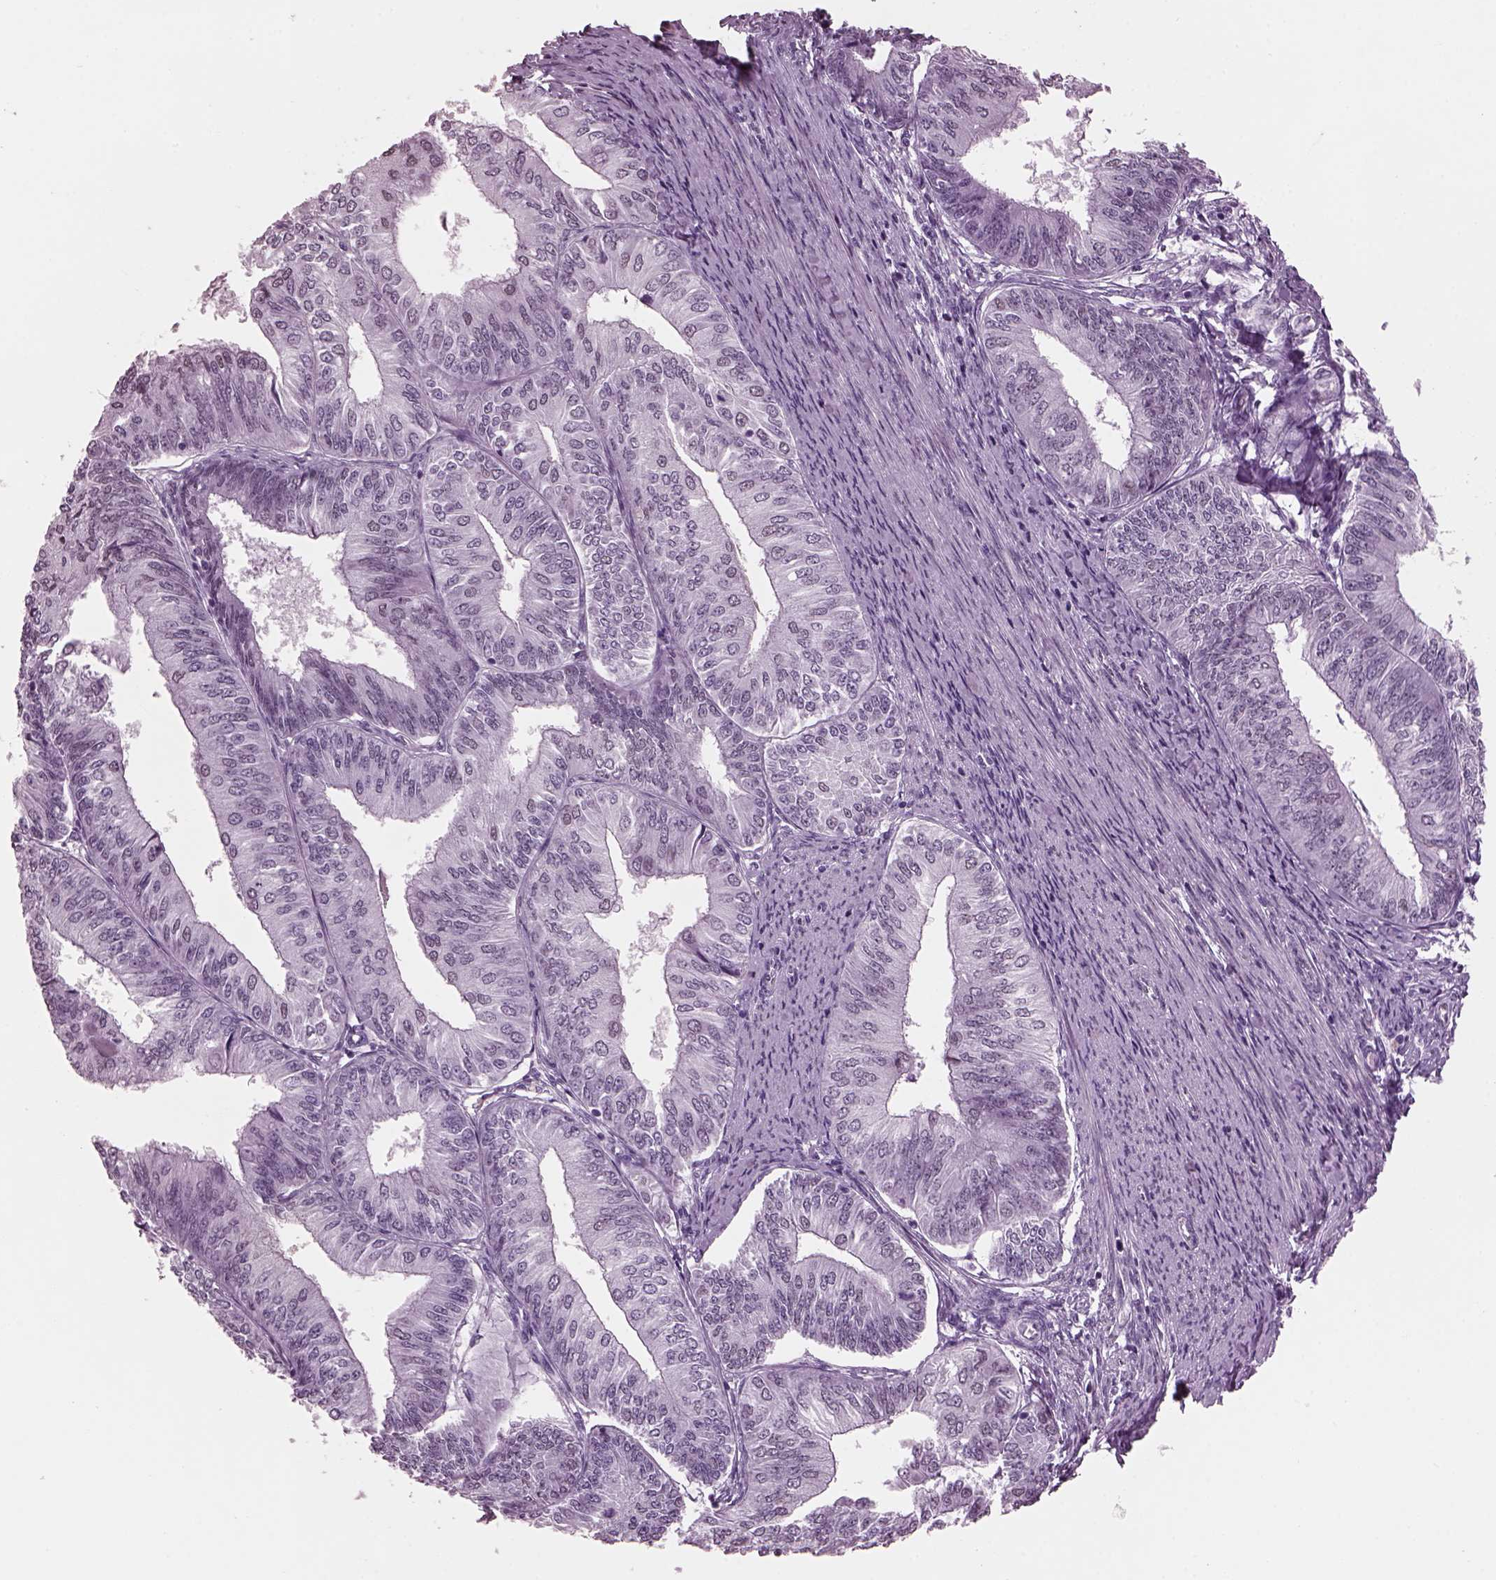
{"staining": {"intensity": "negative", "quantity": "none", "location": "none"}, "tissue": "endometrial cancer", "cell_type": "Tumor cells", "image_type": "cancer", "snomed": [{"axis": "morphology", "description": "Adenocarcinoma, NOS"}, {"axis": "topography", "description": "Endometrium"}], "caption": "Tumor cells are negative for brown protein staining in endometrial cancer (adenocarcinoma).", "gene": "KRTAP3-2", "patient": {"sex": "female", "age": 58}}